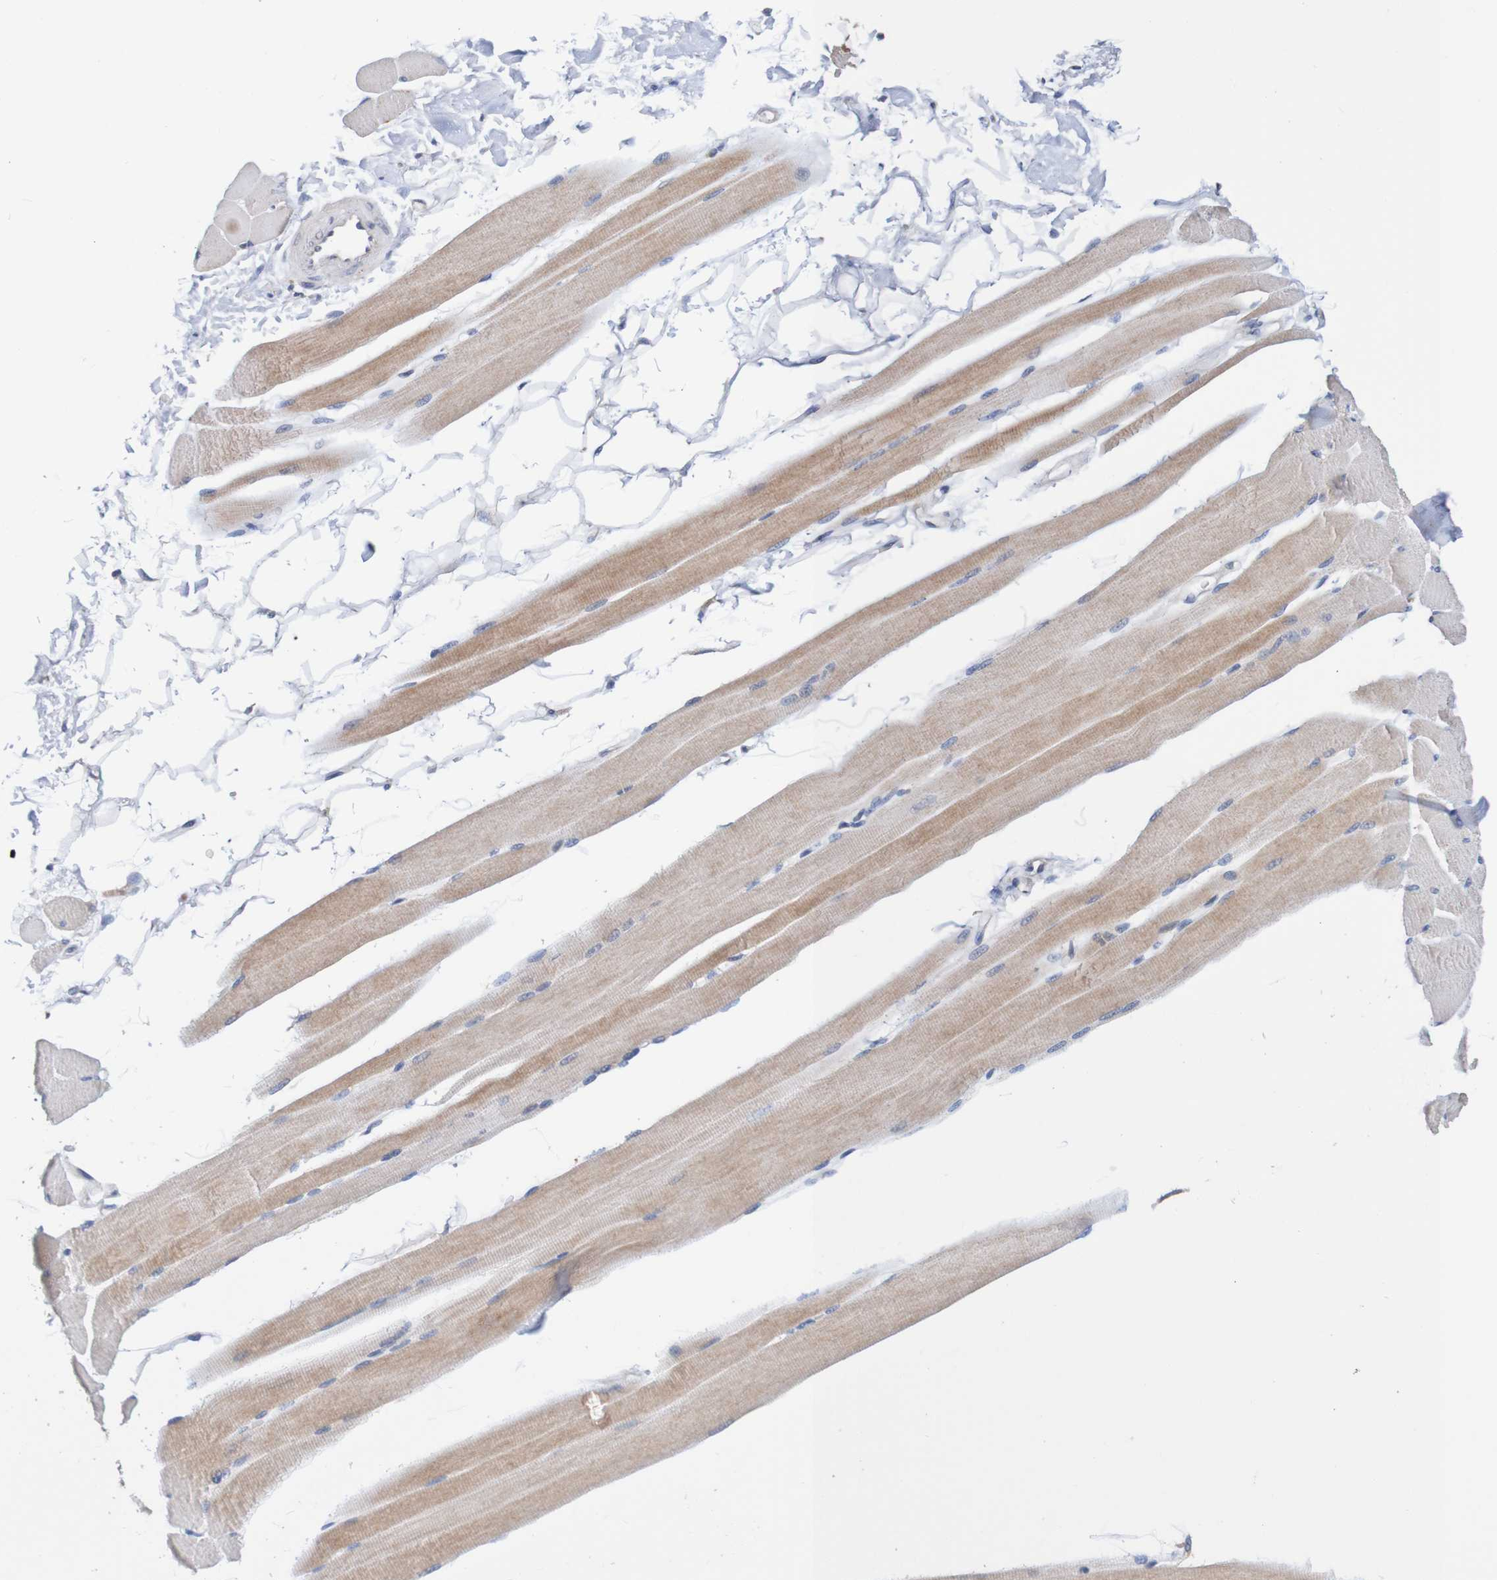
{"staining": {"intensity": "moderate", "quantity": "25%-75%", "location": "cytoplasmic/membranous"}, "tissue": "skeletal muscle", "cell_type": "Myocytes", "image_type": "normal", "snomed": [{"axis": "morphology", "description": "Normal tissue, NOS"}, {"axis": "topography", "description": "Skeletal muscle"}, {"axis": "topography", "description": "Peripheral nerve tissue"}], "caption": "Immunohistochemistry (IHC) staining of unremarkable skeletal muscle, which reveals medium levels of moderate cytoplasmic/membranous positivity in approximately 25%-75% of myocytes indicating moderate cytoplasmic/membranous protein expression. The staining was performed using DAB (3,3'-diaminobenzidine) (brown) for protein detection and nuclei were counterstained in hematoxylin (blue).", "gene": "FIBP", "patient": {"sex": "female", "age": 84}}